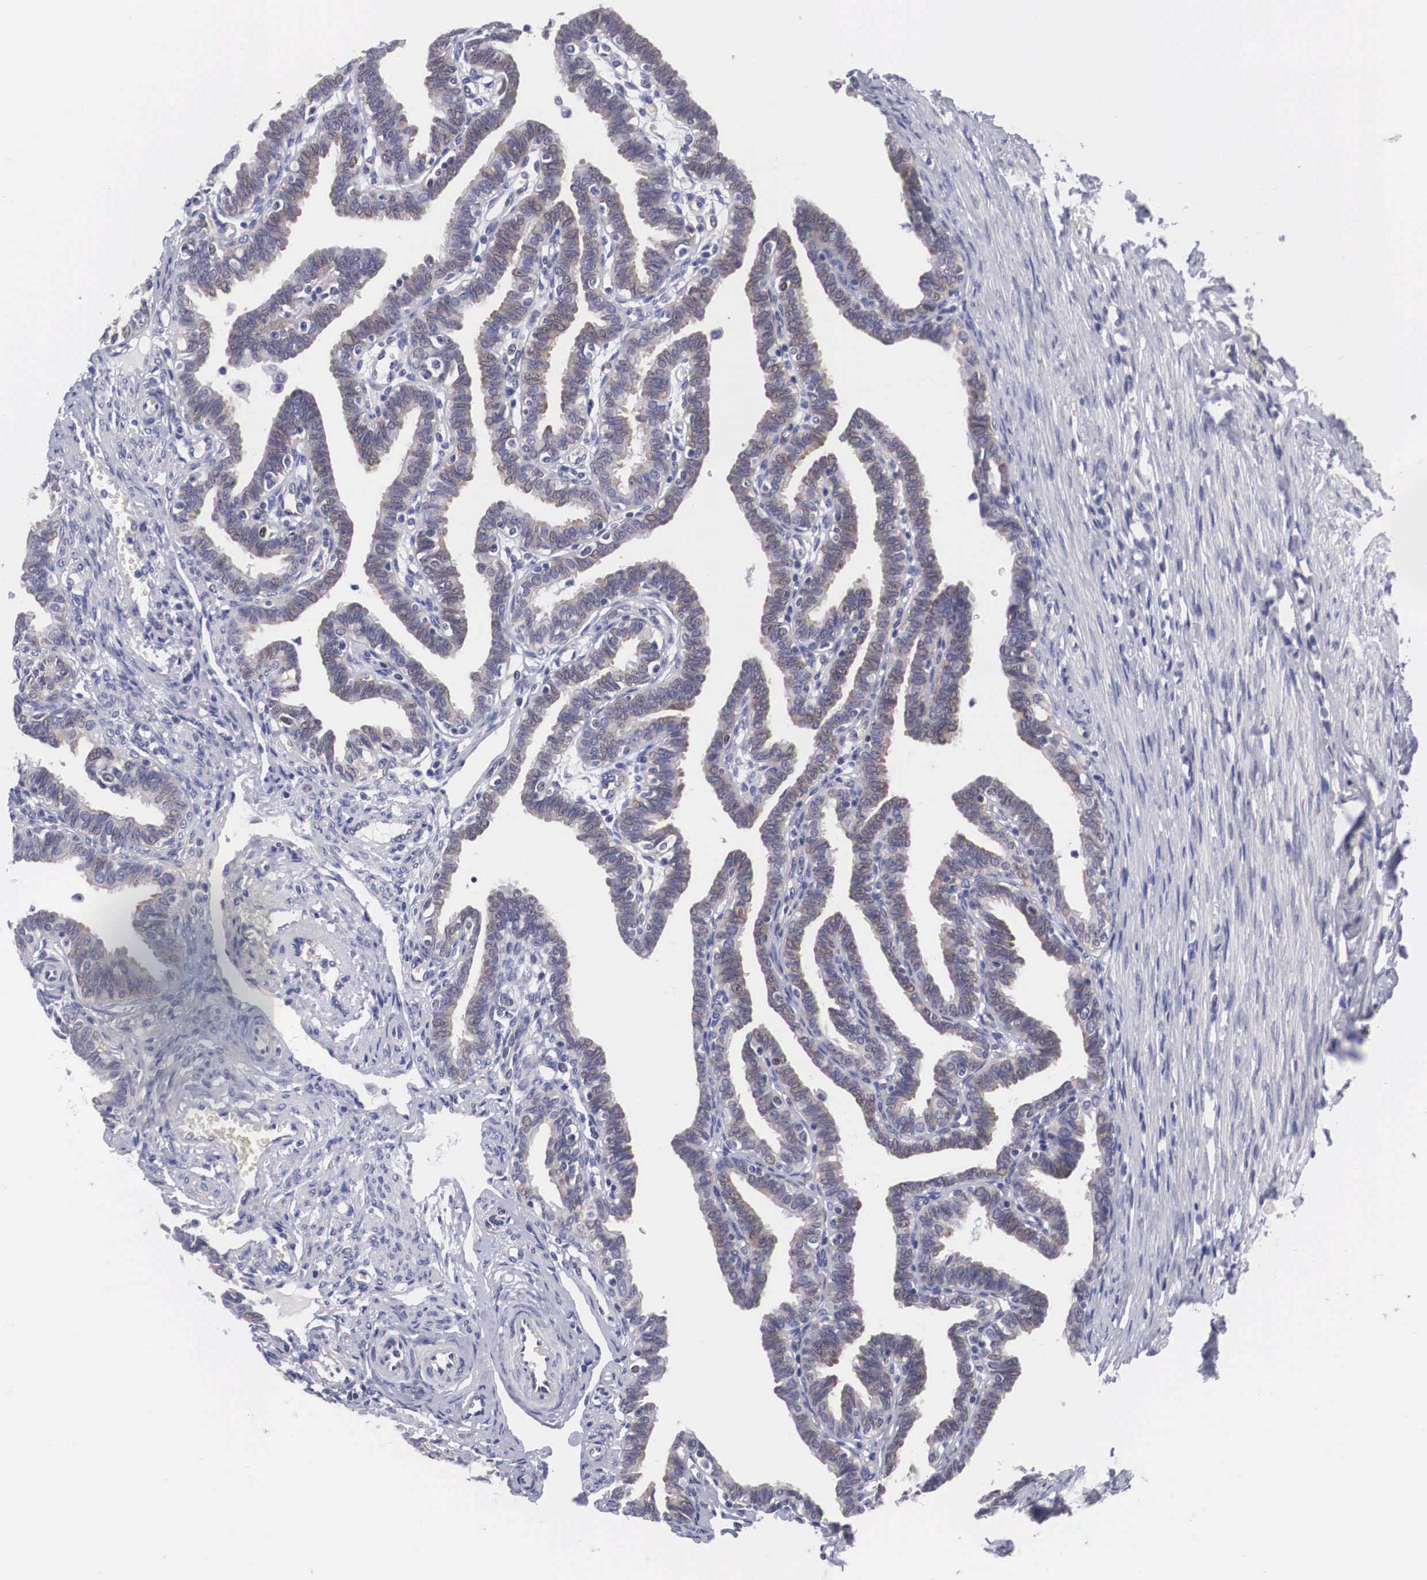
{"staining": {"intensity": "weak", "quantity": "25%-75%", "location": "cytoplasmic/membranous"}, "tissue": "fallopian tube", "cell_type": "Glandular cells", "image_type": "normal", "snomed": [{"axis": "morphology", "description": "Normal tissue, NOS"}, {"axis": "topography", "description": "Fallopian tube"}], "caption": "A brown stain shows weak cytoplasmic/membranous staining of a protein in glandular cells of unremarkable fallopian tube. The protein of interest is stained brown, and the nuclei are stained in blue (DAB (3,3'-diaminobenzidine) IHC with brightfield microscopy, high magnification).", "gene": "MAST4", "patient": {"sex": "female", "age": 41}}